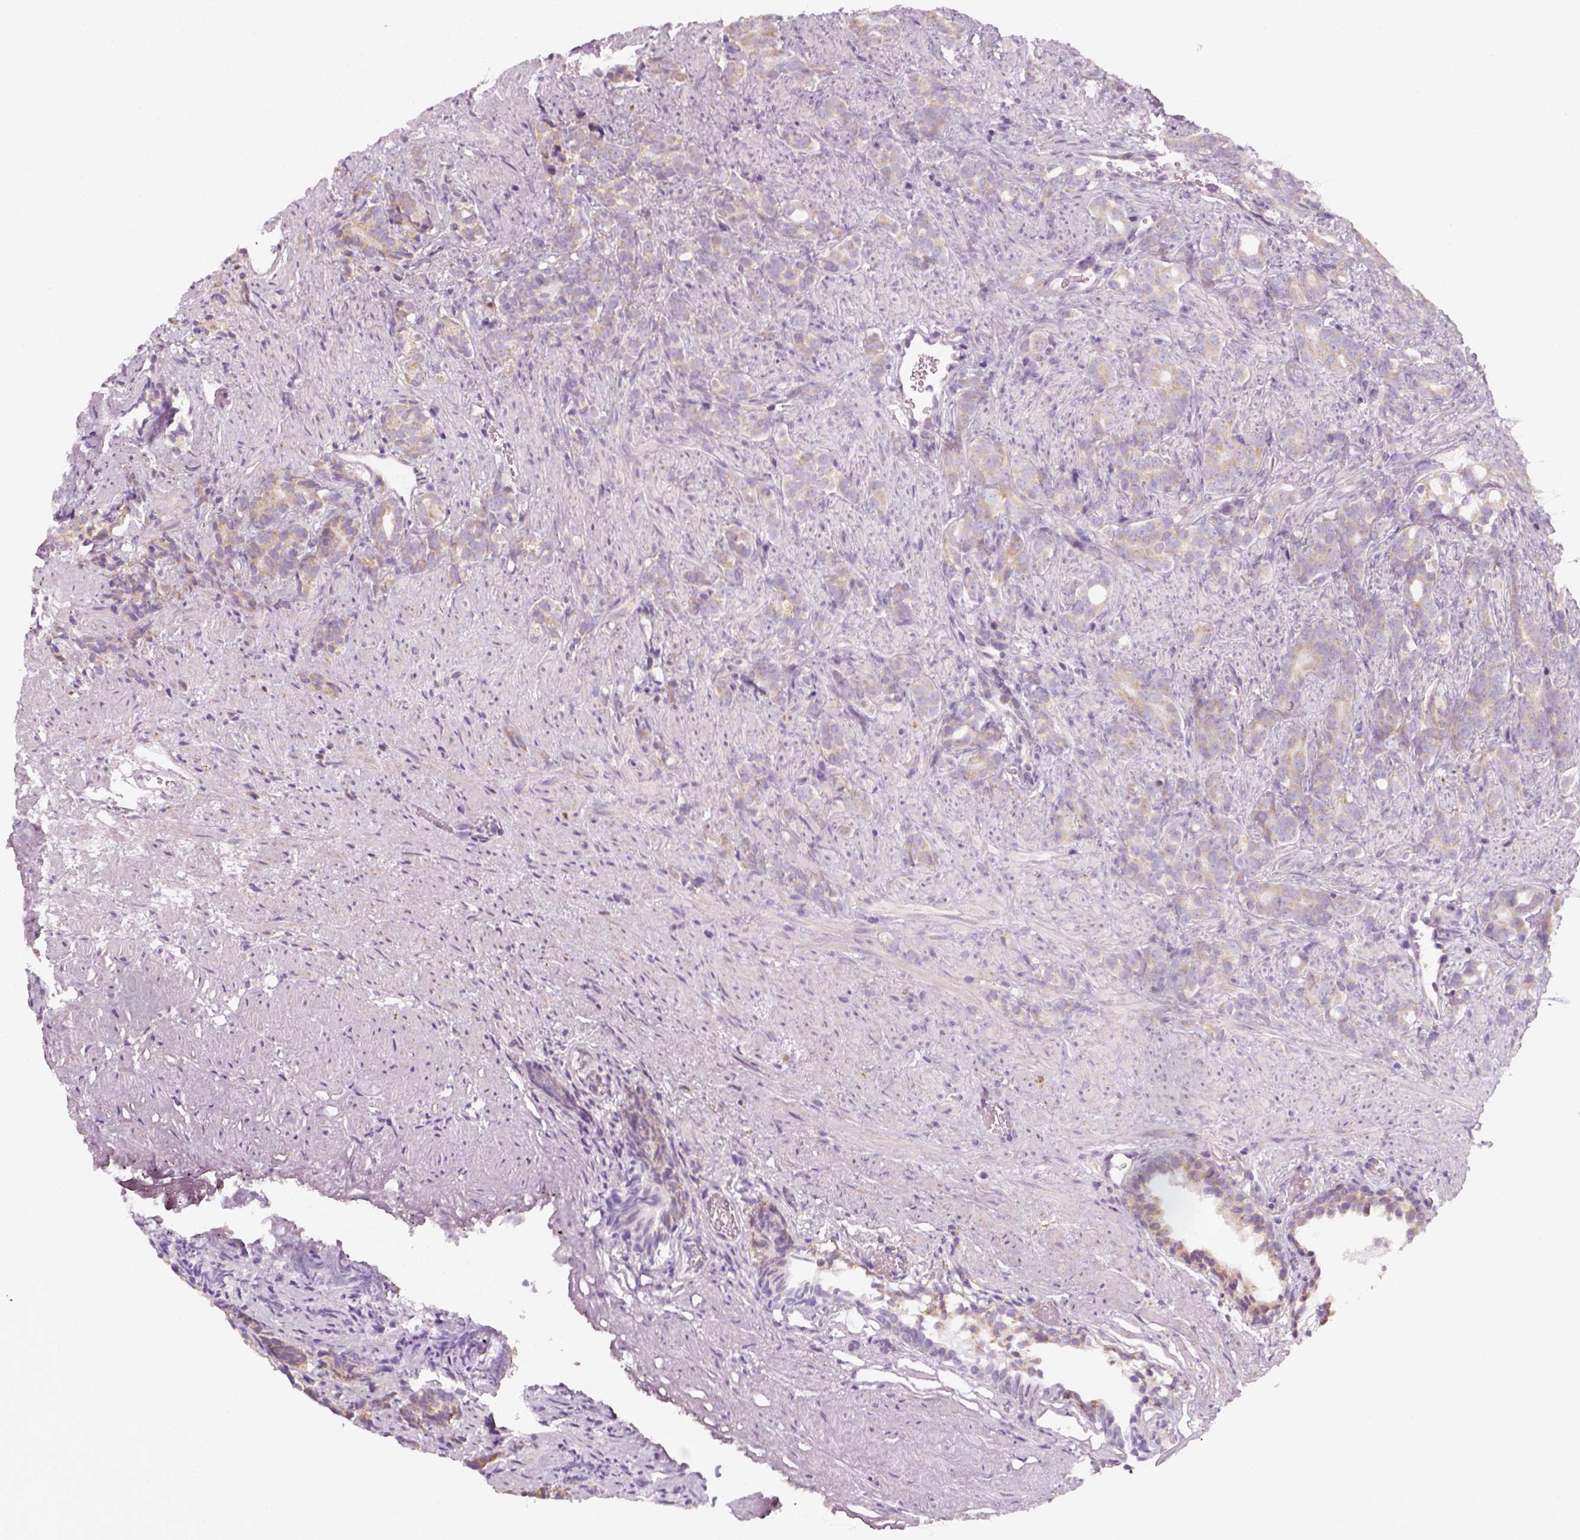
{"staining": {"intensity": "weak", "quantity": ">75%", "location": "cytoplasmic/membranous"}, "tissue": "prostate cancer", "cell_type": "Tumor cells", "image_type": "cancer", "snomed": [{"axis": "morphology", "description": "Adenocarcinoma, High grade"}, {"axis": "topography", "description": "Prostate"}], "caption": "Immunohistochemistry (IHC) staining of prostate cancer (high-grade adenocarcinoma), which reveals low levels of weak cytoplasmic/membranous positivity in about >75% of tumor cells indicating weak cytoplasmic/membranous protein positivity. The staining was performed using DAB (brown) for protein detection and nuclei were counterstained in hematoxylin (blue).", "gene": "AWAT2", "patient": {"sex": "male", "age": 84}}